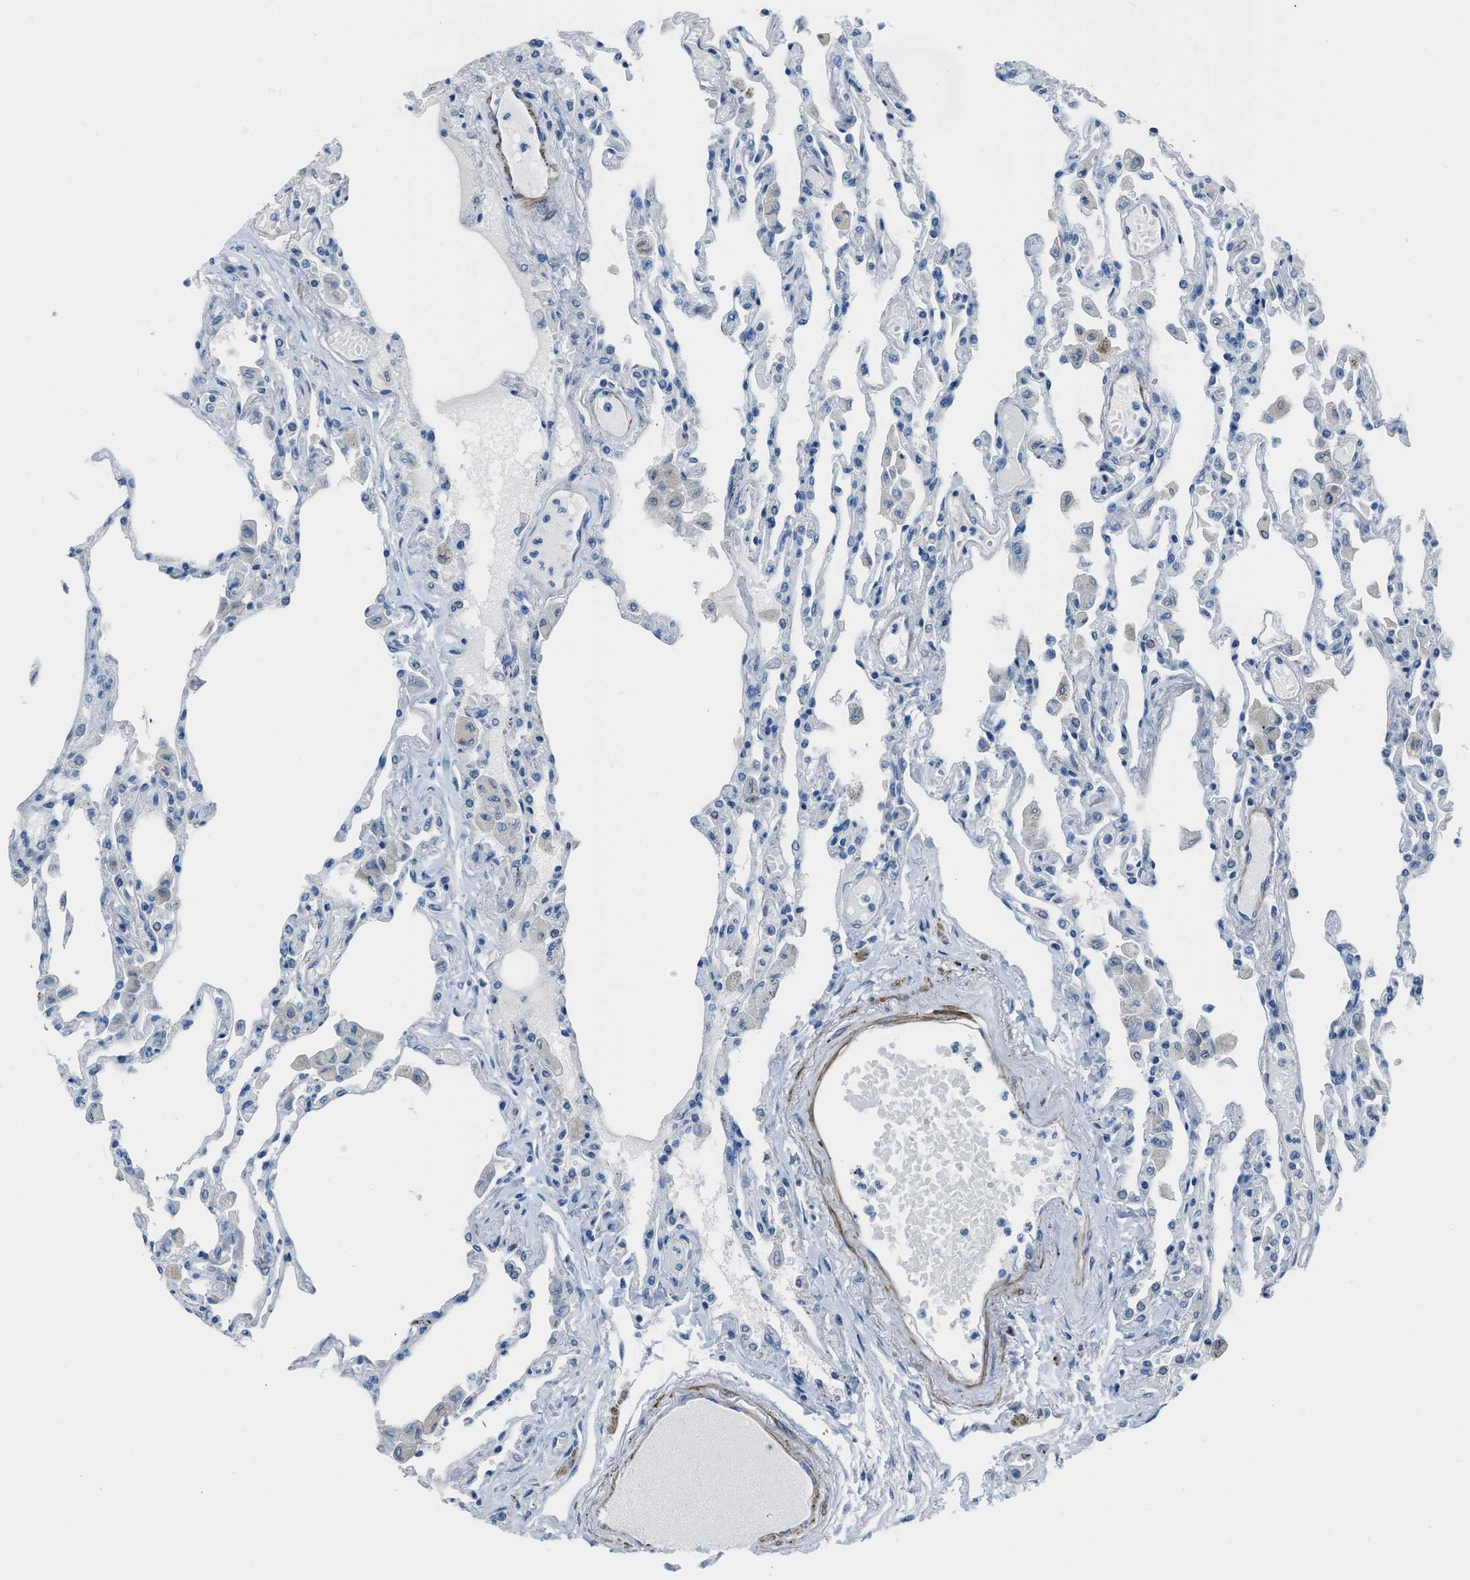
{"staining": {"intensity": "negative", "quantity": "none", "location": "none"}, "tissue": "lung", "cell_type": "Alveolar cells", "image_type": "normal", "snomed": [{"axis": "morphology", "description": "Normal tissue, NOS"}, {"axis": "topography", "description": "Bronchus"}, {"axis": "topography", "description": "Lung"}], "caption": "High magnification brightfield microscopy of unremarkable lung stained with DAB (3,3'-diaminobenzidine) (brown) and counterstained with hematoxylin (blue): alveolar cells show no significant staining. (DAB immunohistochemistry (IHC) visualized using brightfield microscopy, high magnification).", "gene": "SPATC1L", "patient": {"sex": "female", "age": 49}}